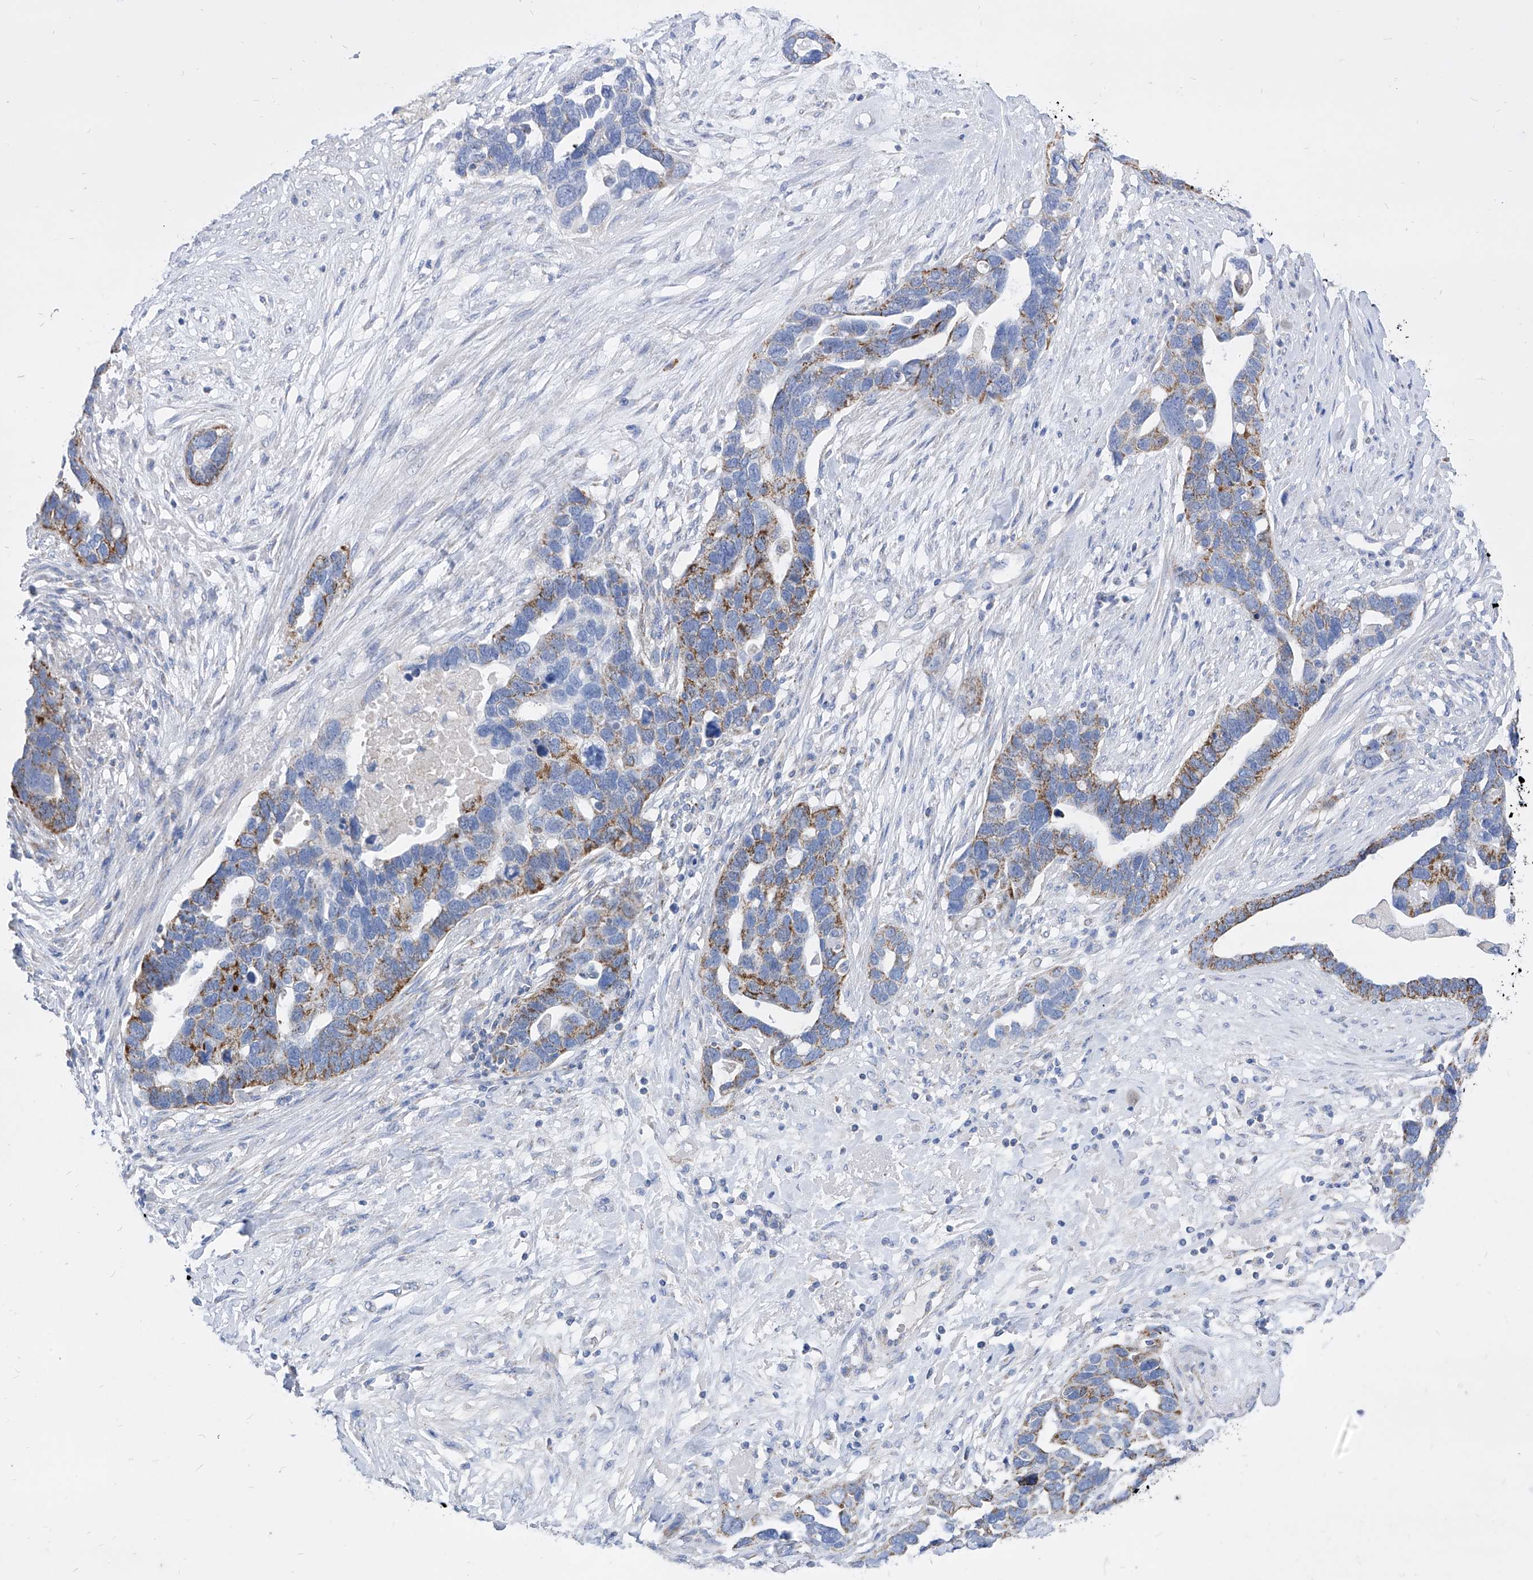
{"staining": {"intensity": "moderate", "quantity": "25%-75%", "location": "cytoplasmic/membranous"}, "tissue": "ovarian cancer", "cell_type": "Tumor cells", "image_type": "cancer", "snomed": [{"axis": "morphology", "description": "Cystadenocarcinoma, serous, NOS"}, {"axis": "topography", "description": "Ovary"}], "caption": "IHC (DAB) staining of human ovarian serous cystadenocarcinoma shows moderate cytoplasmic/membranous protein staining in about 25%-75% of tumor cells. Immunohistochemistry (ihc) stains the protein of interest in brown and the nuclei are stained blue.", "gene": "COQ3", "patient": {"sex": "female", "age": 54}}